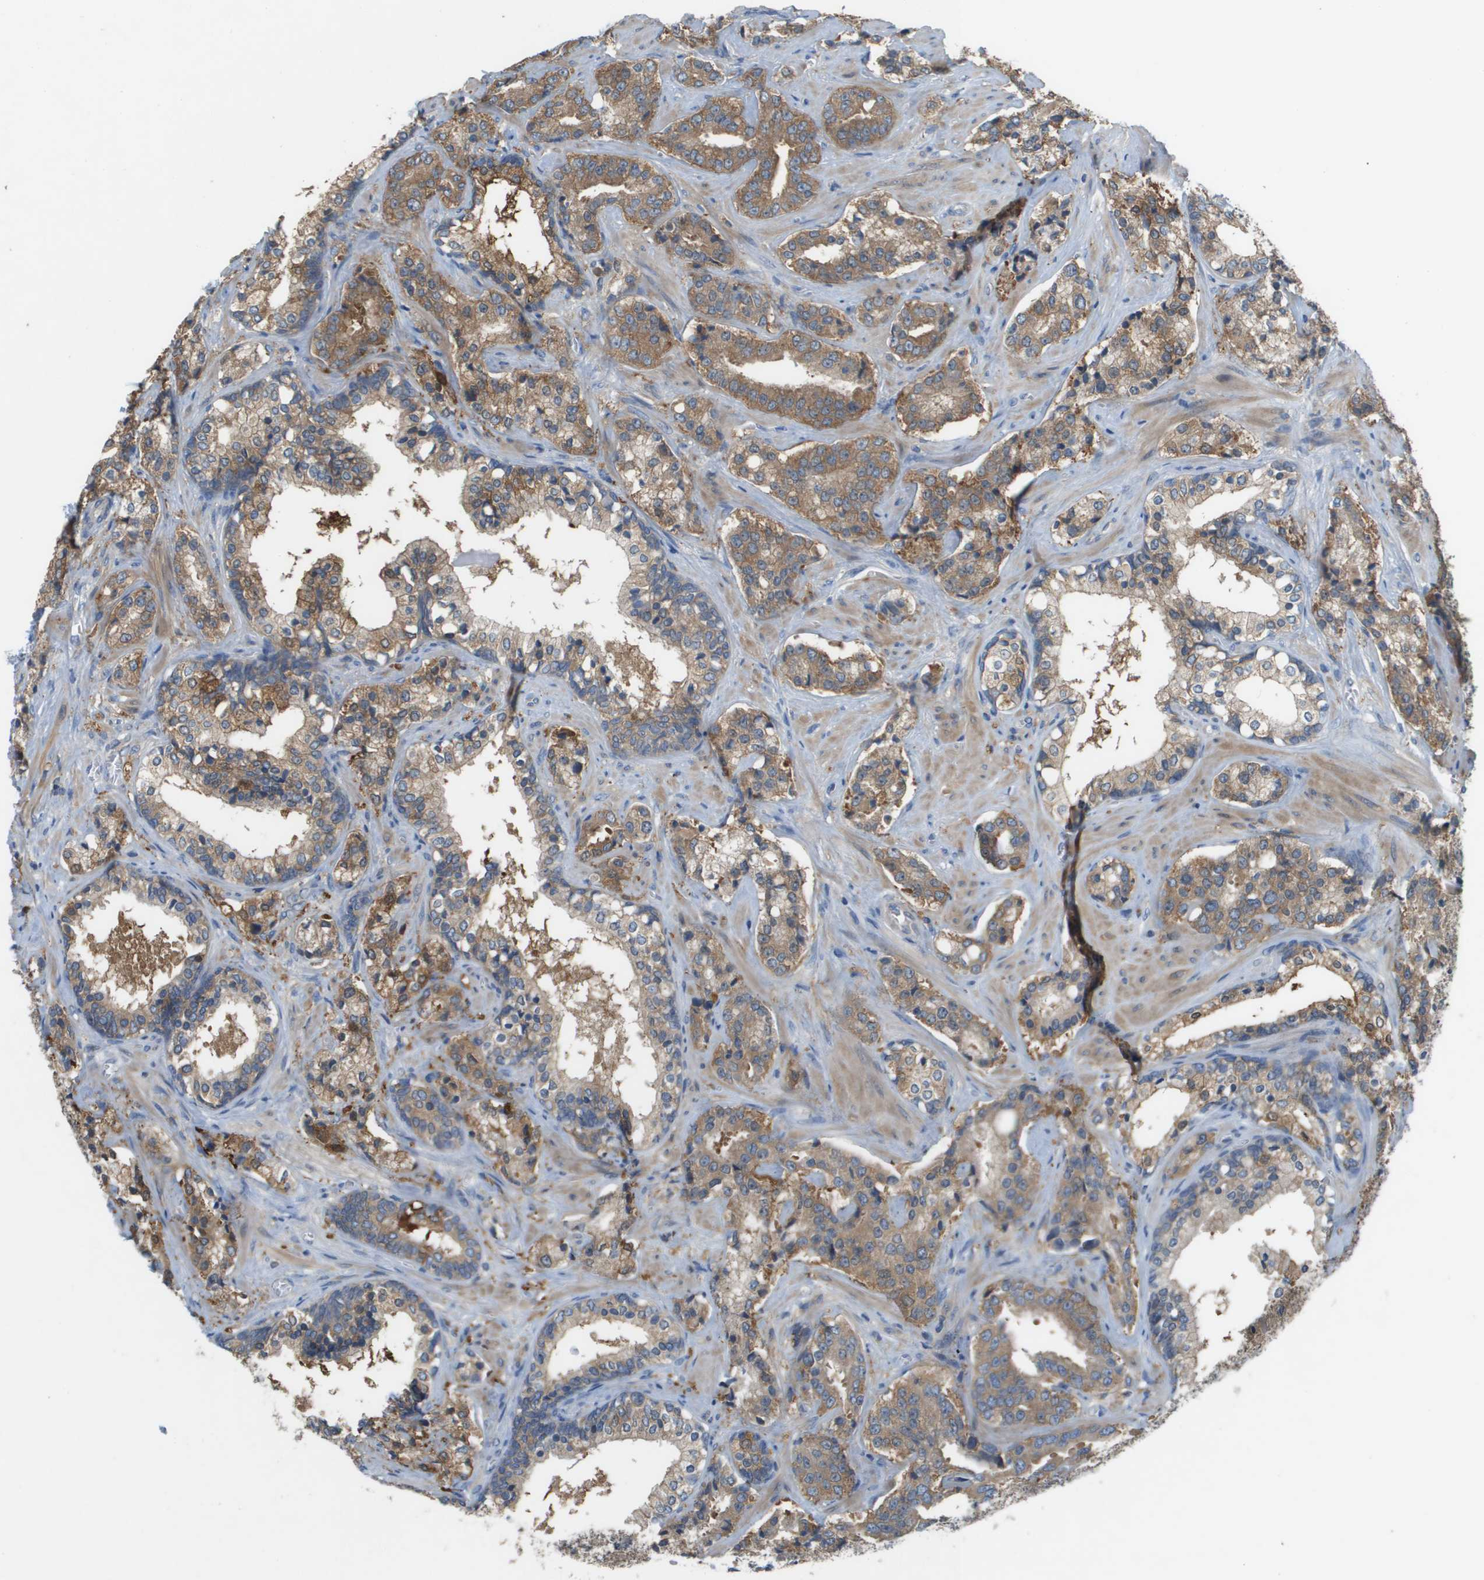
{"staining": {"intensity": "moderate", "quantity": ">75%", "location": "cytoplasmic/membranous"}, "tissue": "prostate cancer", "cell_type": "Tumor cells", "image_type": "cancer", "snomed": [{"axis": "morphology", "description": "Adenocarcinoma, High grade"}, {"axis": "topography", "description": "Prostate"}], "caption": "Human prostate adenocarcinoma (high-grade) stained for a protein (brown) reveals moderate cytoplasmic/membranous positive staining in about >75% of tumor cells.", "gene": "UBA5", "patient": {"sex": "male", "age": 60}}